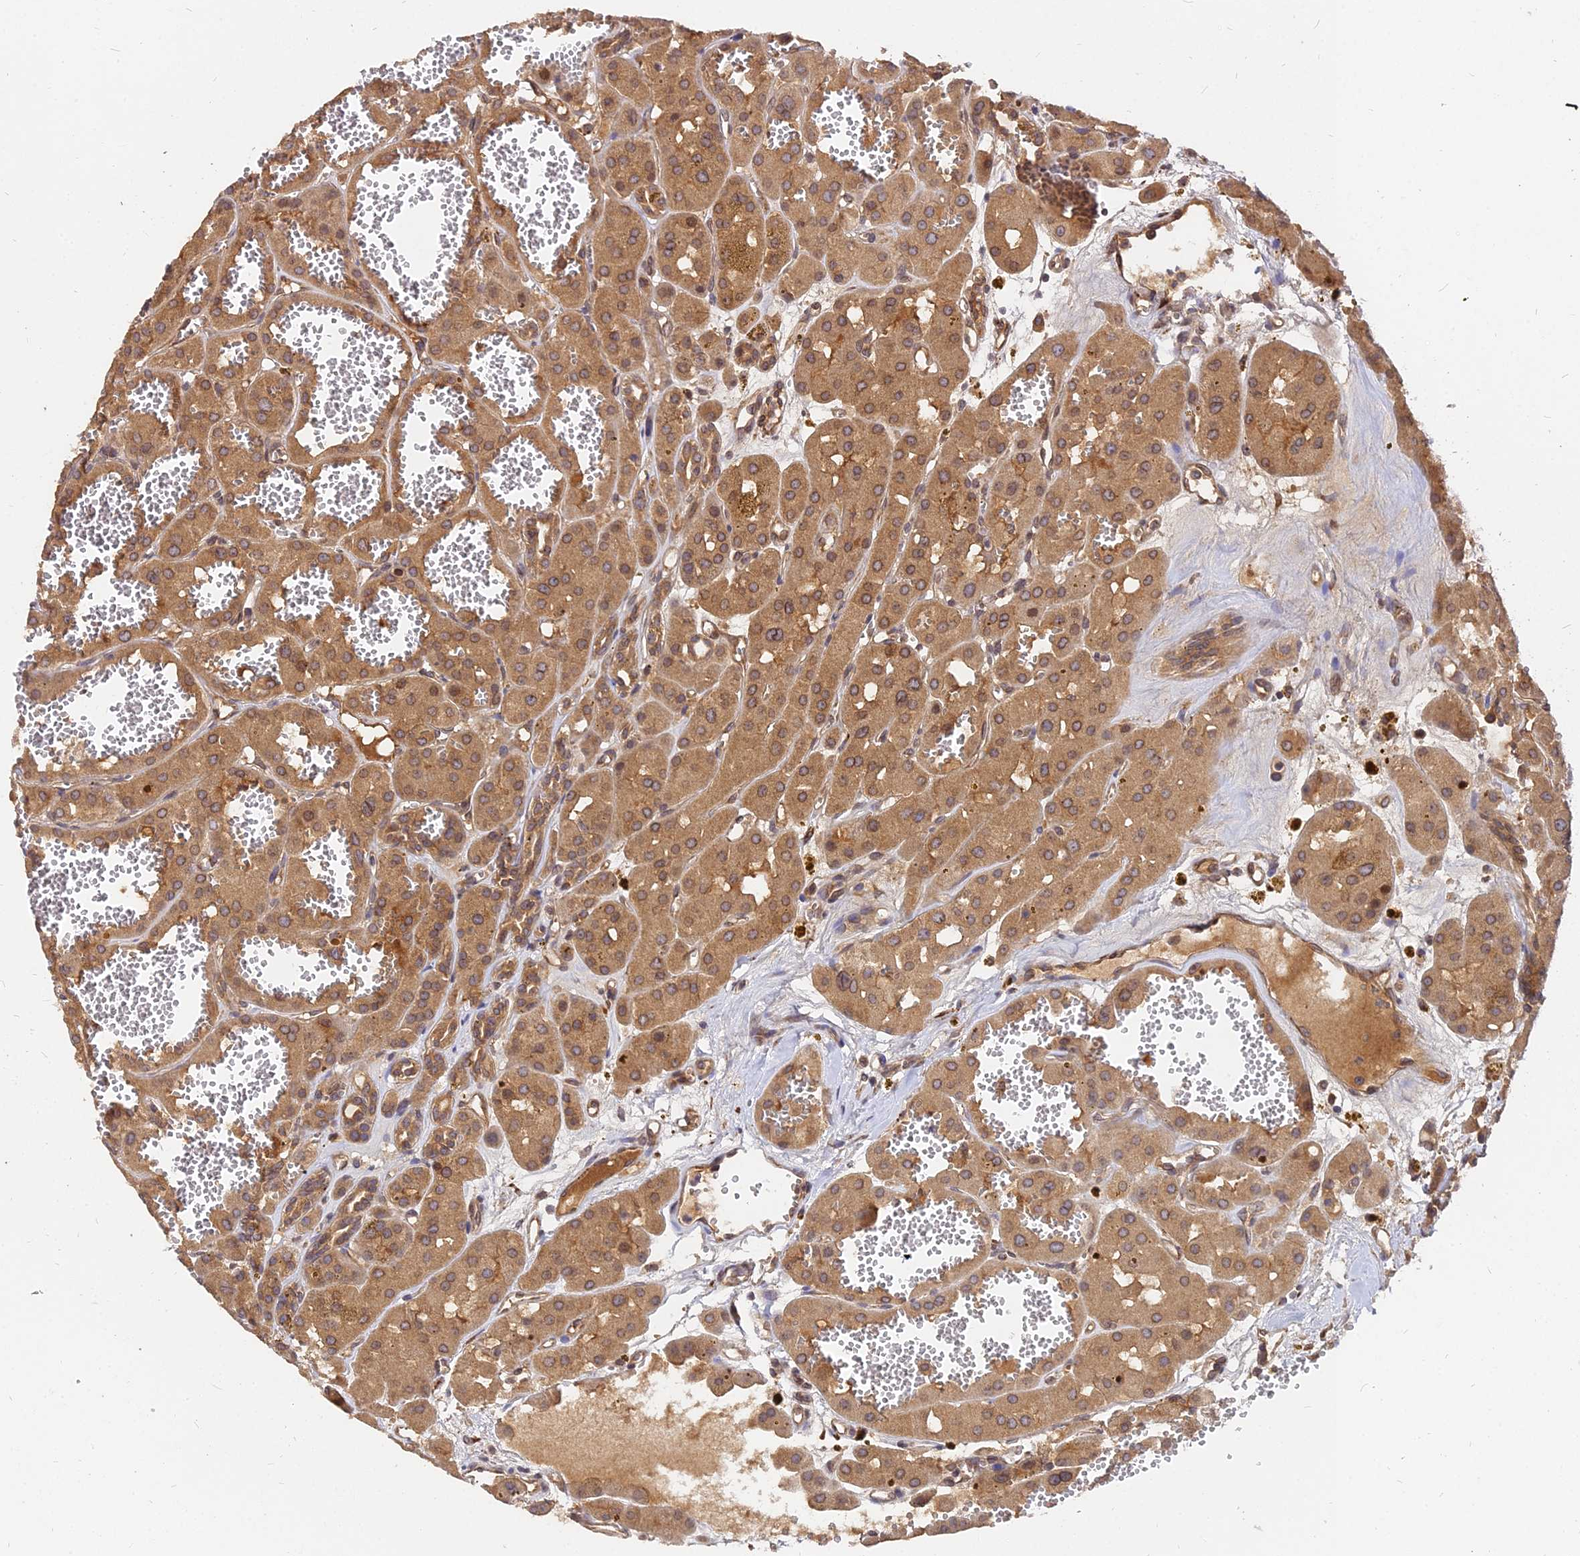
{"staining": {"intensity": "moderate", "quantity": ">75%", "location": "cytoplasmic/membranous"}, "tissue": "renal cancer", "cell_type": "Tumor cells", "image_type": "cancer", "snomed": [{"axis": "morphology", "description": "Carcinoma, NOS"}, {"axis": "topography", "description": "Kidney"}], "caption": "Brown immunohistochemical staining in human renal cancer (carcinoma) displays moderate cytoplasmic/membranous staining in approximately >75% of tumor cells. Using DAB (3,3'-diaminobenzidine) (brown) and hematoxylin (blue) stains, captured at high magnification using brightfield microscopy.", "gene": "PDE4D", "patient": {"sex": "female", "age": 75}}